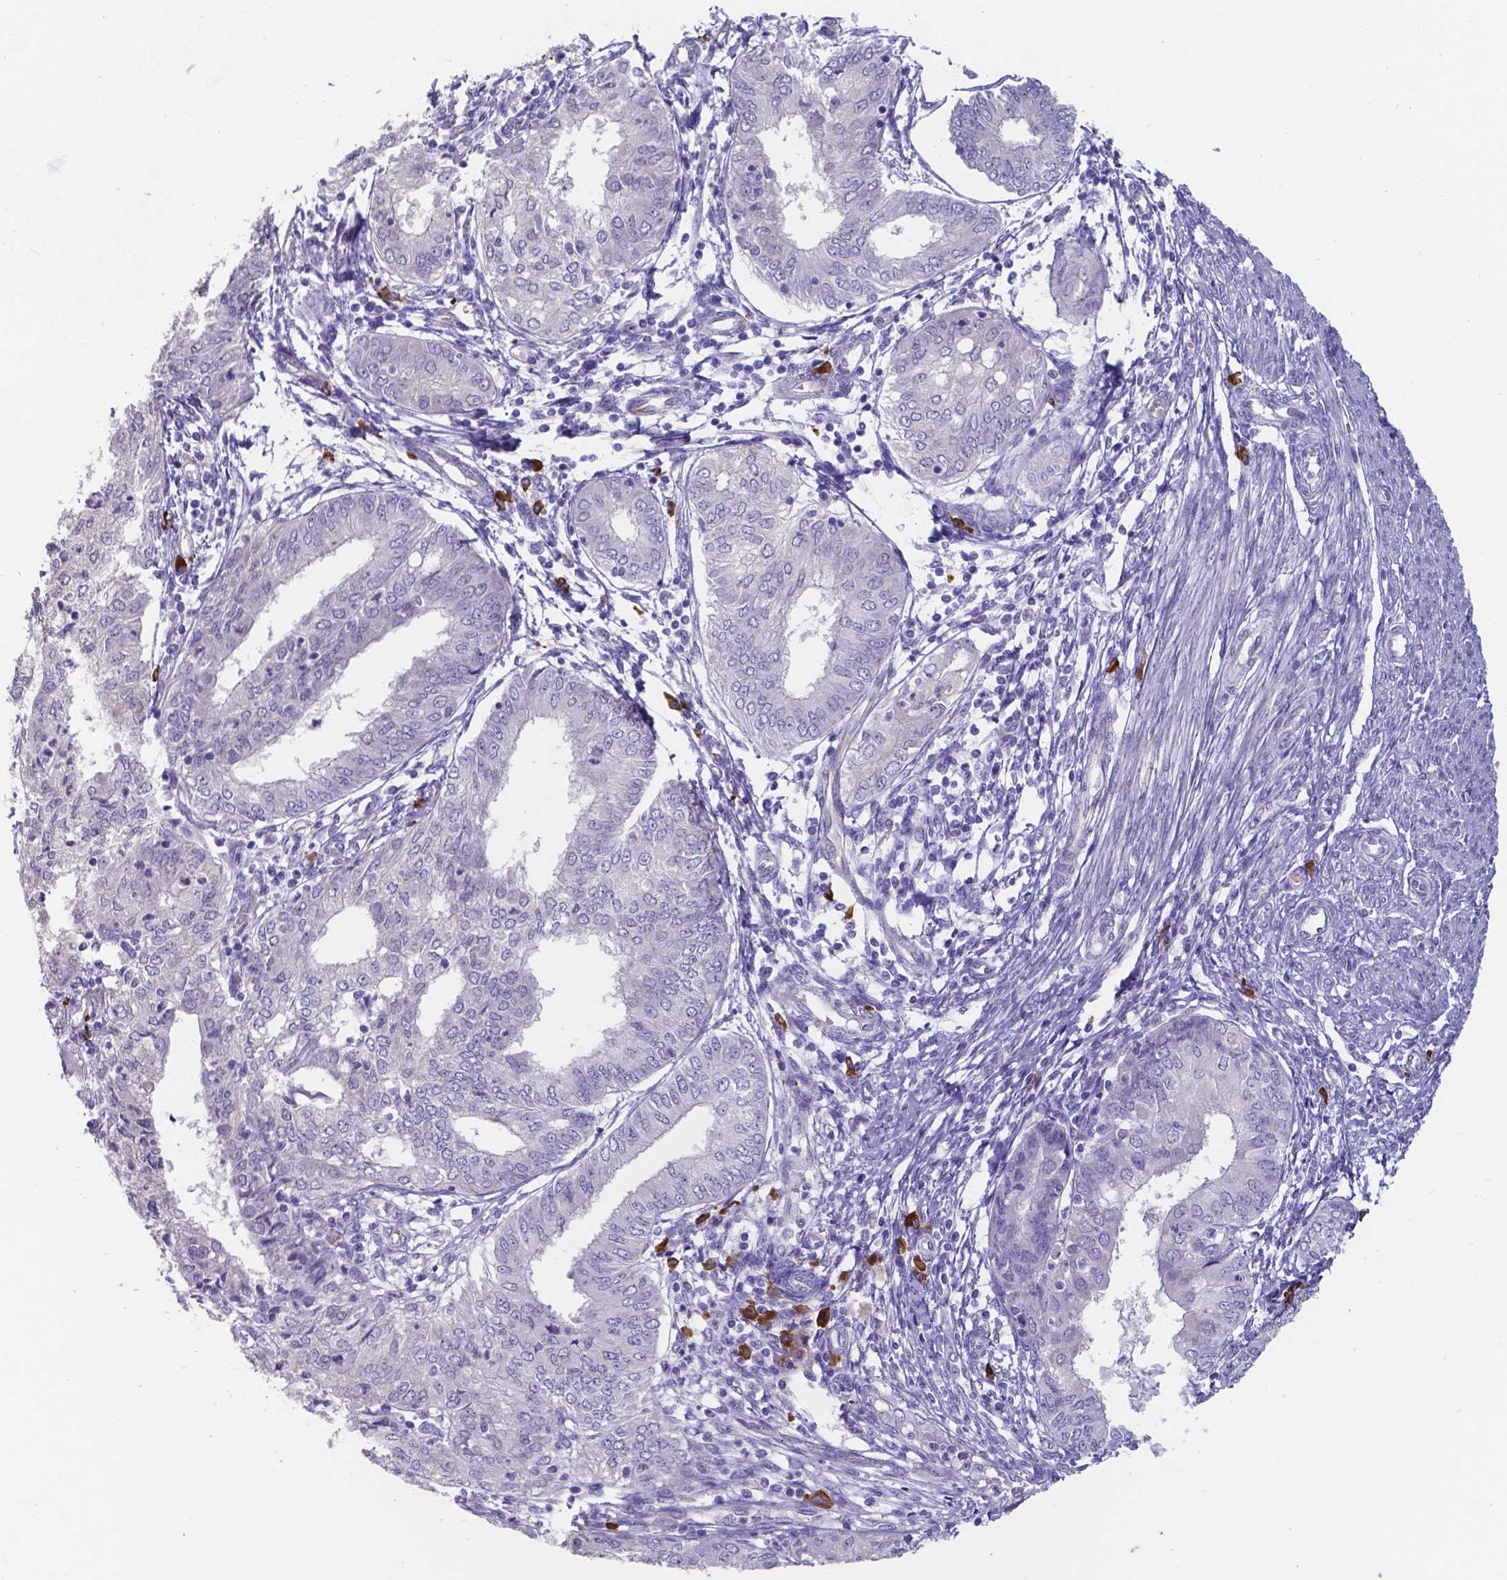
{"staining": {"intensity": "negative", "quantity": "none", "location": "none"}, "tissue": "endometrial cancer", "cell_type": "Tumor cells", "image_type": "cancer", "snomed": [{"axis": "morphology", "description": "Adenocarcinoma, NOS"}, {"axis": "topography", "description": "Endometrium"}], "caption": "There is no significant staining in tumor cells of adenocarcinoma (endometrial).", "gene": "UBE2J1", "patient": {"sex": "female", "age": 68}}